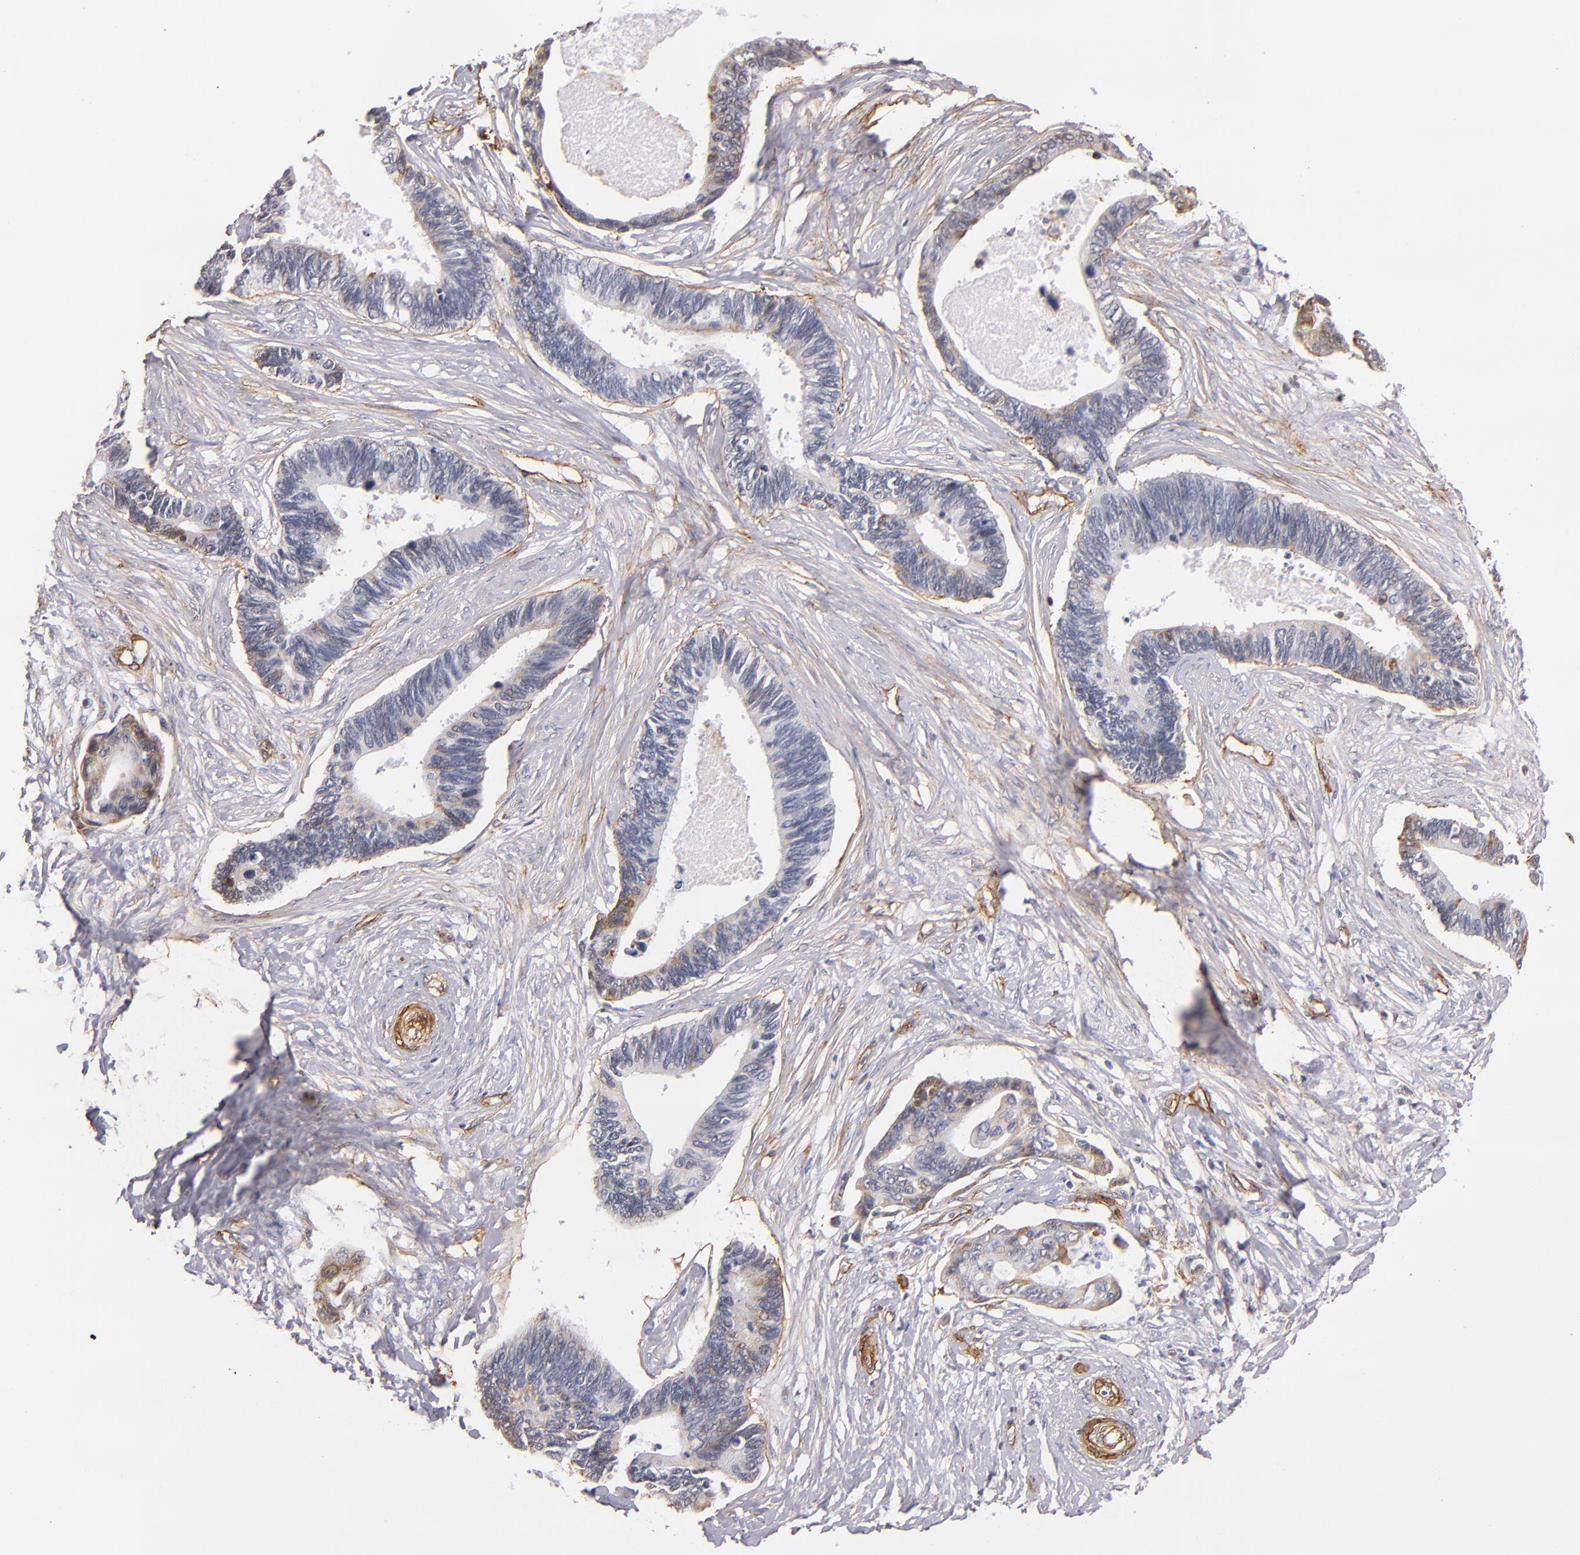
{"staining": {"intensity": "negative", "quantity": "none", "location": "none"}, "tissue": "pancreatic cancer", "cell_type": "Tumor cells", "image_type": "cancer", "snomed": [{"axis": "morphology", "description": "Adenocarcinoma, NOS"}, {"axis": "topography", "description": "Pancreas"}], "caption": "Tumor cells are negative for protein expression in human pancreatic cancer. (Stains: DAB immunohistochemistry (IHC) with hematoxylin counter stain, Microscopy: brightfield microscopy at high magnification).", "gene": "LAMC1", "patient": {"sex": "female", "age": 70}}